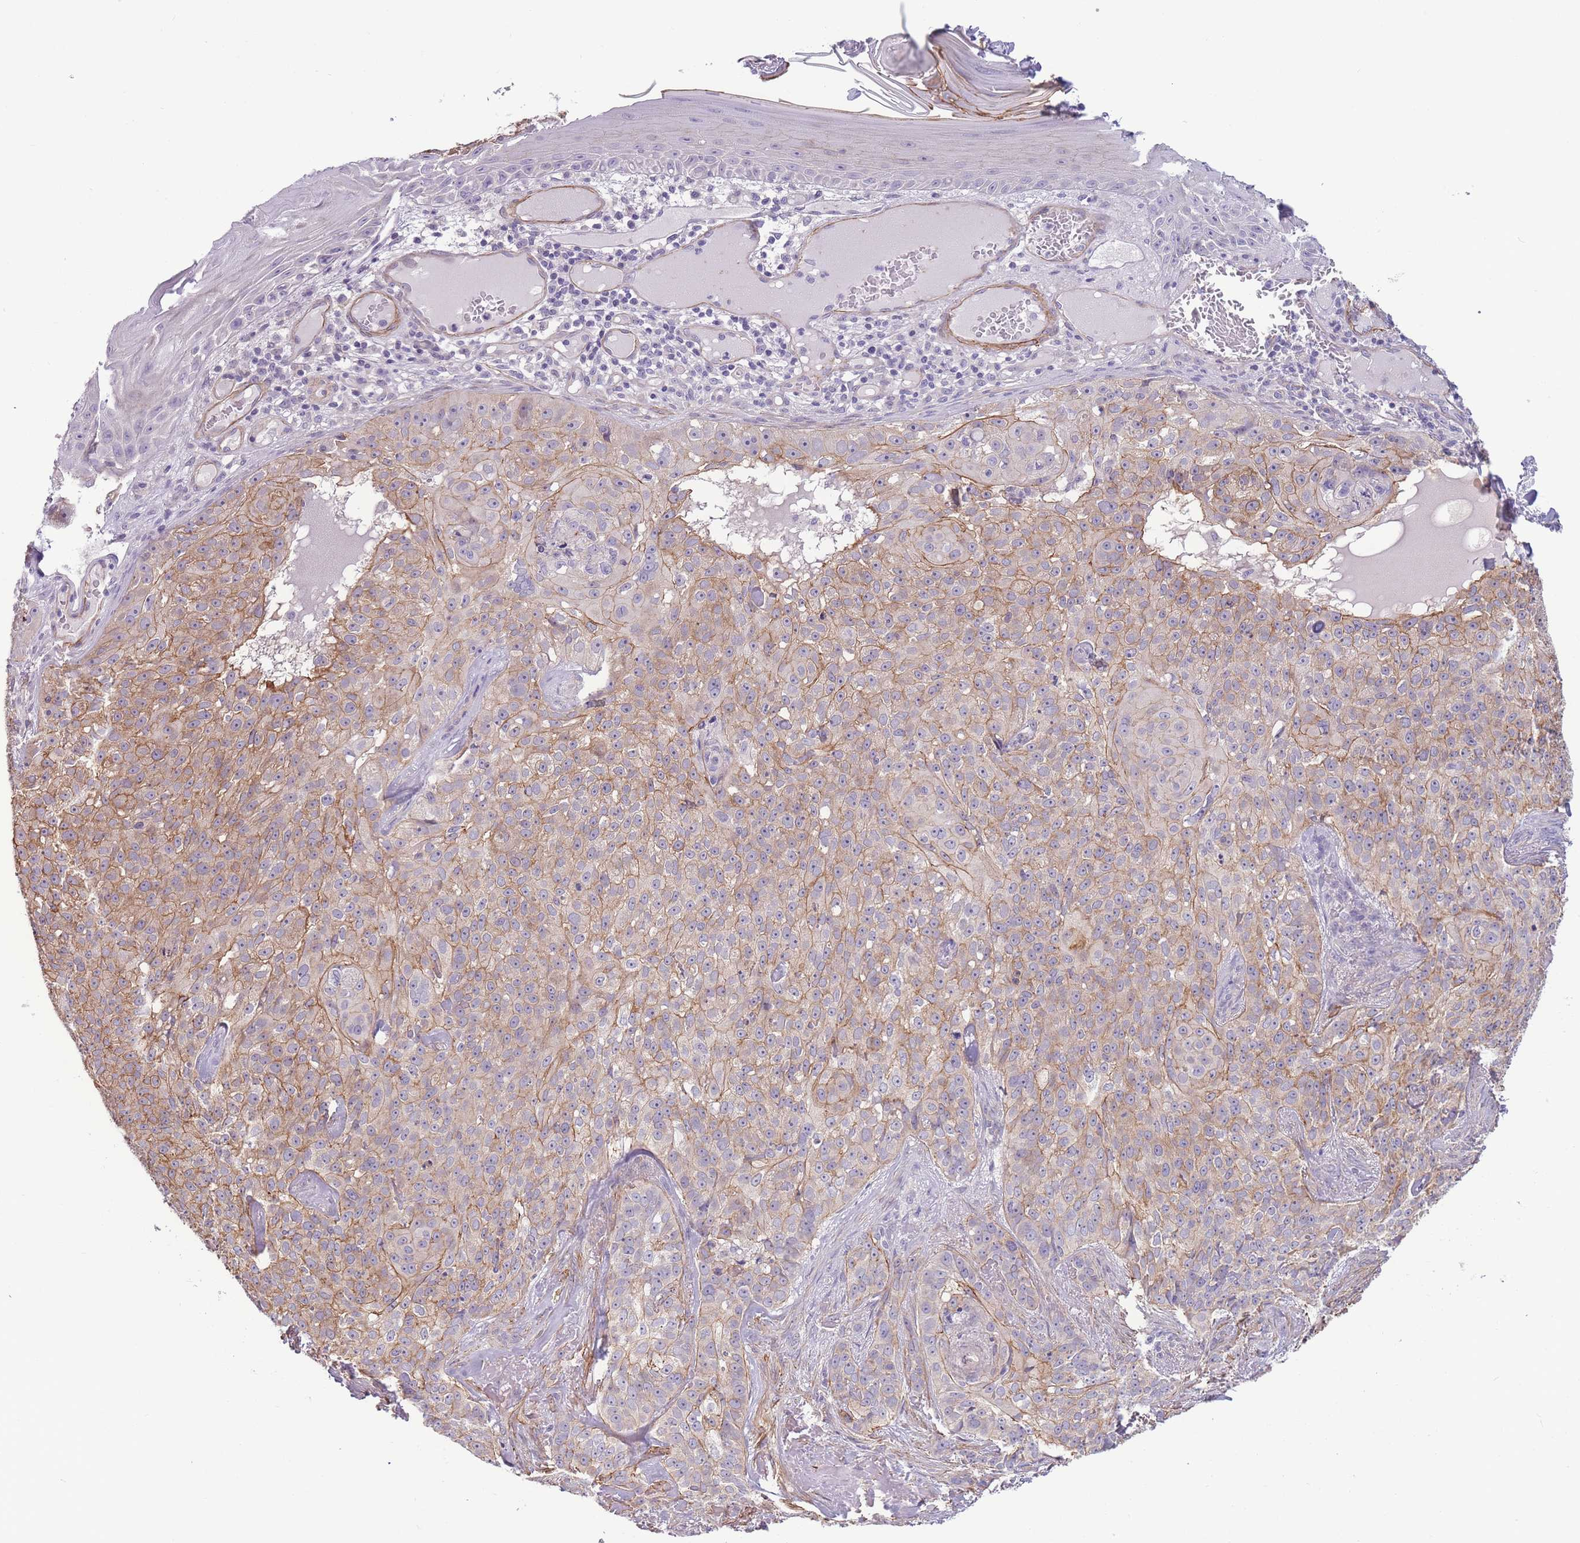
{"staining": {"intensity": "moderate", "quantity": "25%-75%", "location": "cytoplasmic/membranous"}, "tissue": "skin cancer", "cell_type": "Tumor cells", "image_type": "cancer", "snomed": [{"axis": "morphology", "description": "Basal cell carcinoma"}, {"axis": "topography", "description": "Skin"}], "caption": "A histopathology image of basal cell carcinoma (skin) stained for a protein shows moderate cytoplasmic/membranous brown staining in tumor cells.", "gene": "FAM124A", "patient": {"sex": "female", "age": 92}}